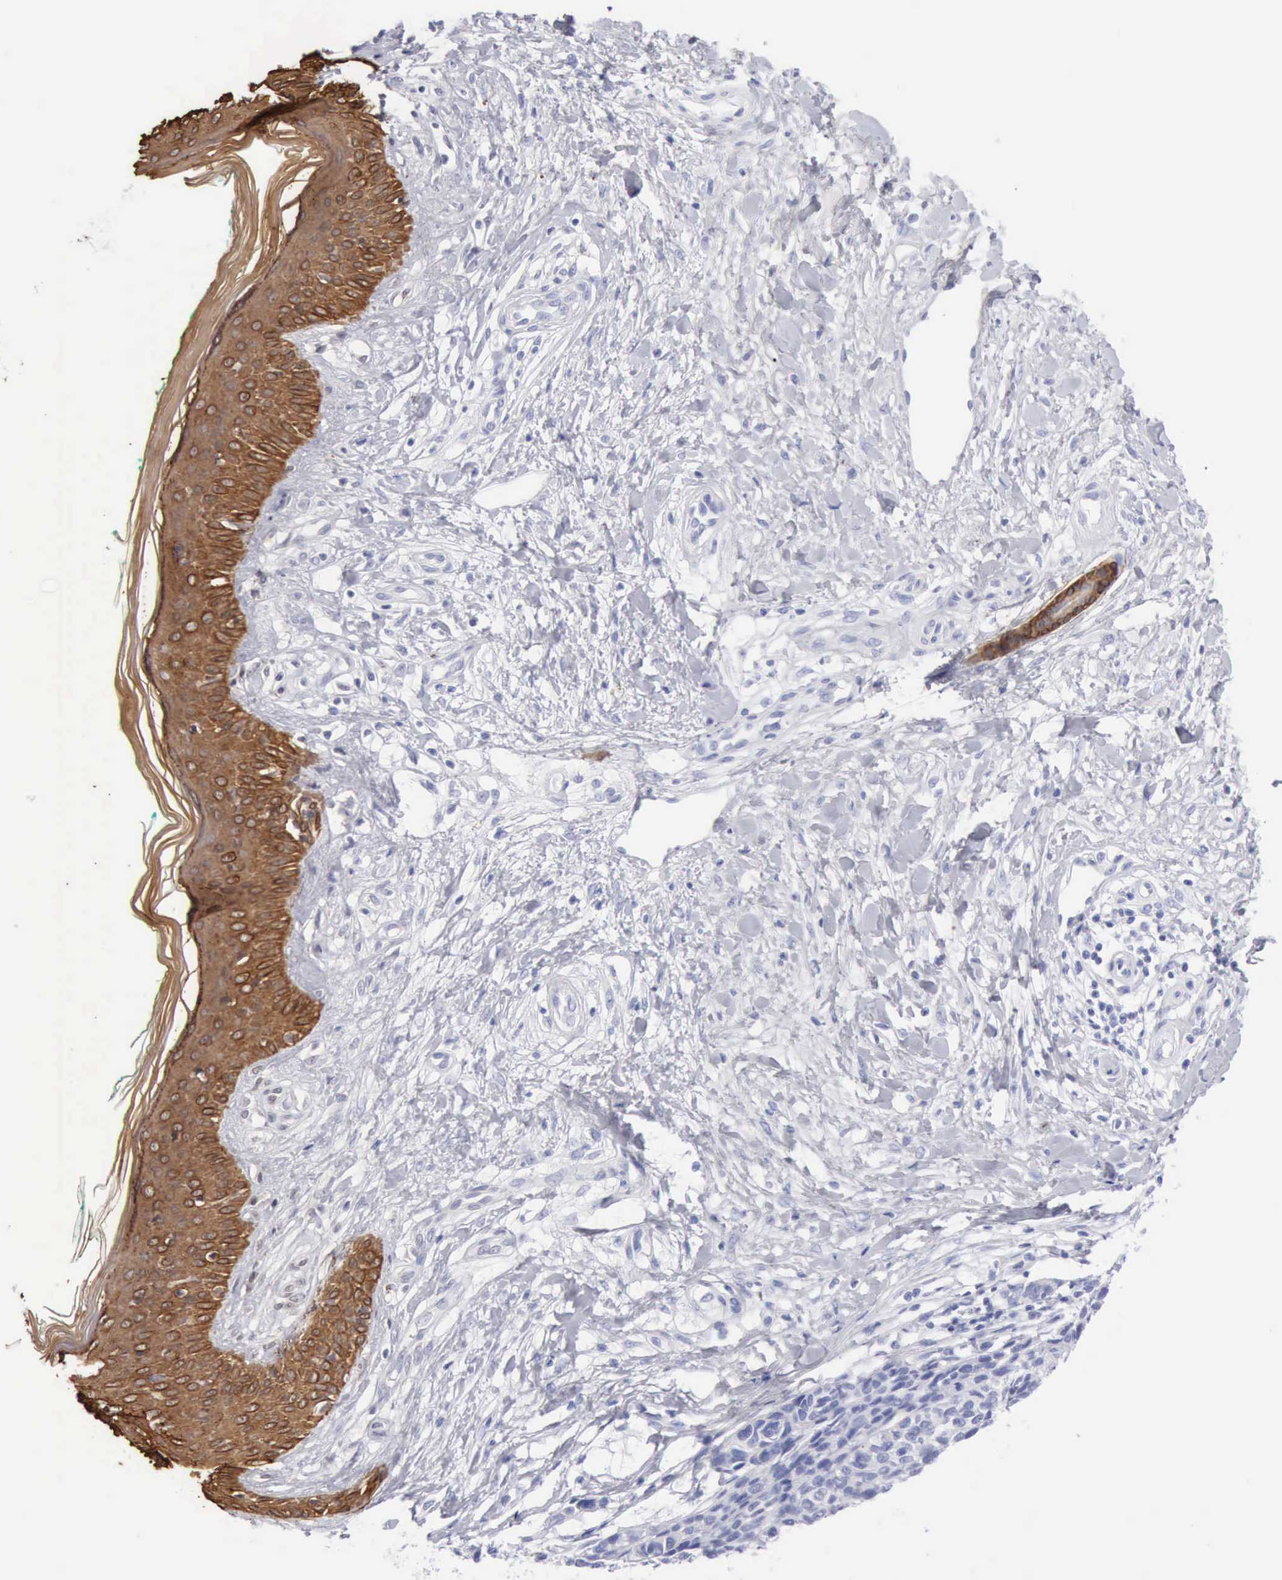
{"staining": {"intensity": "negative", "quantity": "none", "location": "none"}, "tissue": "melanoma", "cell_type": "Tumor cells", "image_type": "cancer", "snomed": [{"axis": "morphology", "description": "Malignant melanoma, NOS"}, {"axis": "topography", "description": "Skin"}], "caption": "A histopathology image of human malignant melanoma is negative for staining in tumor cells. Nuclei are stained in blue.", "gene": "KRT5", "patient": {"sex": "female", "age": 85}}